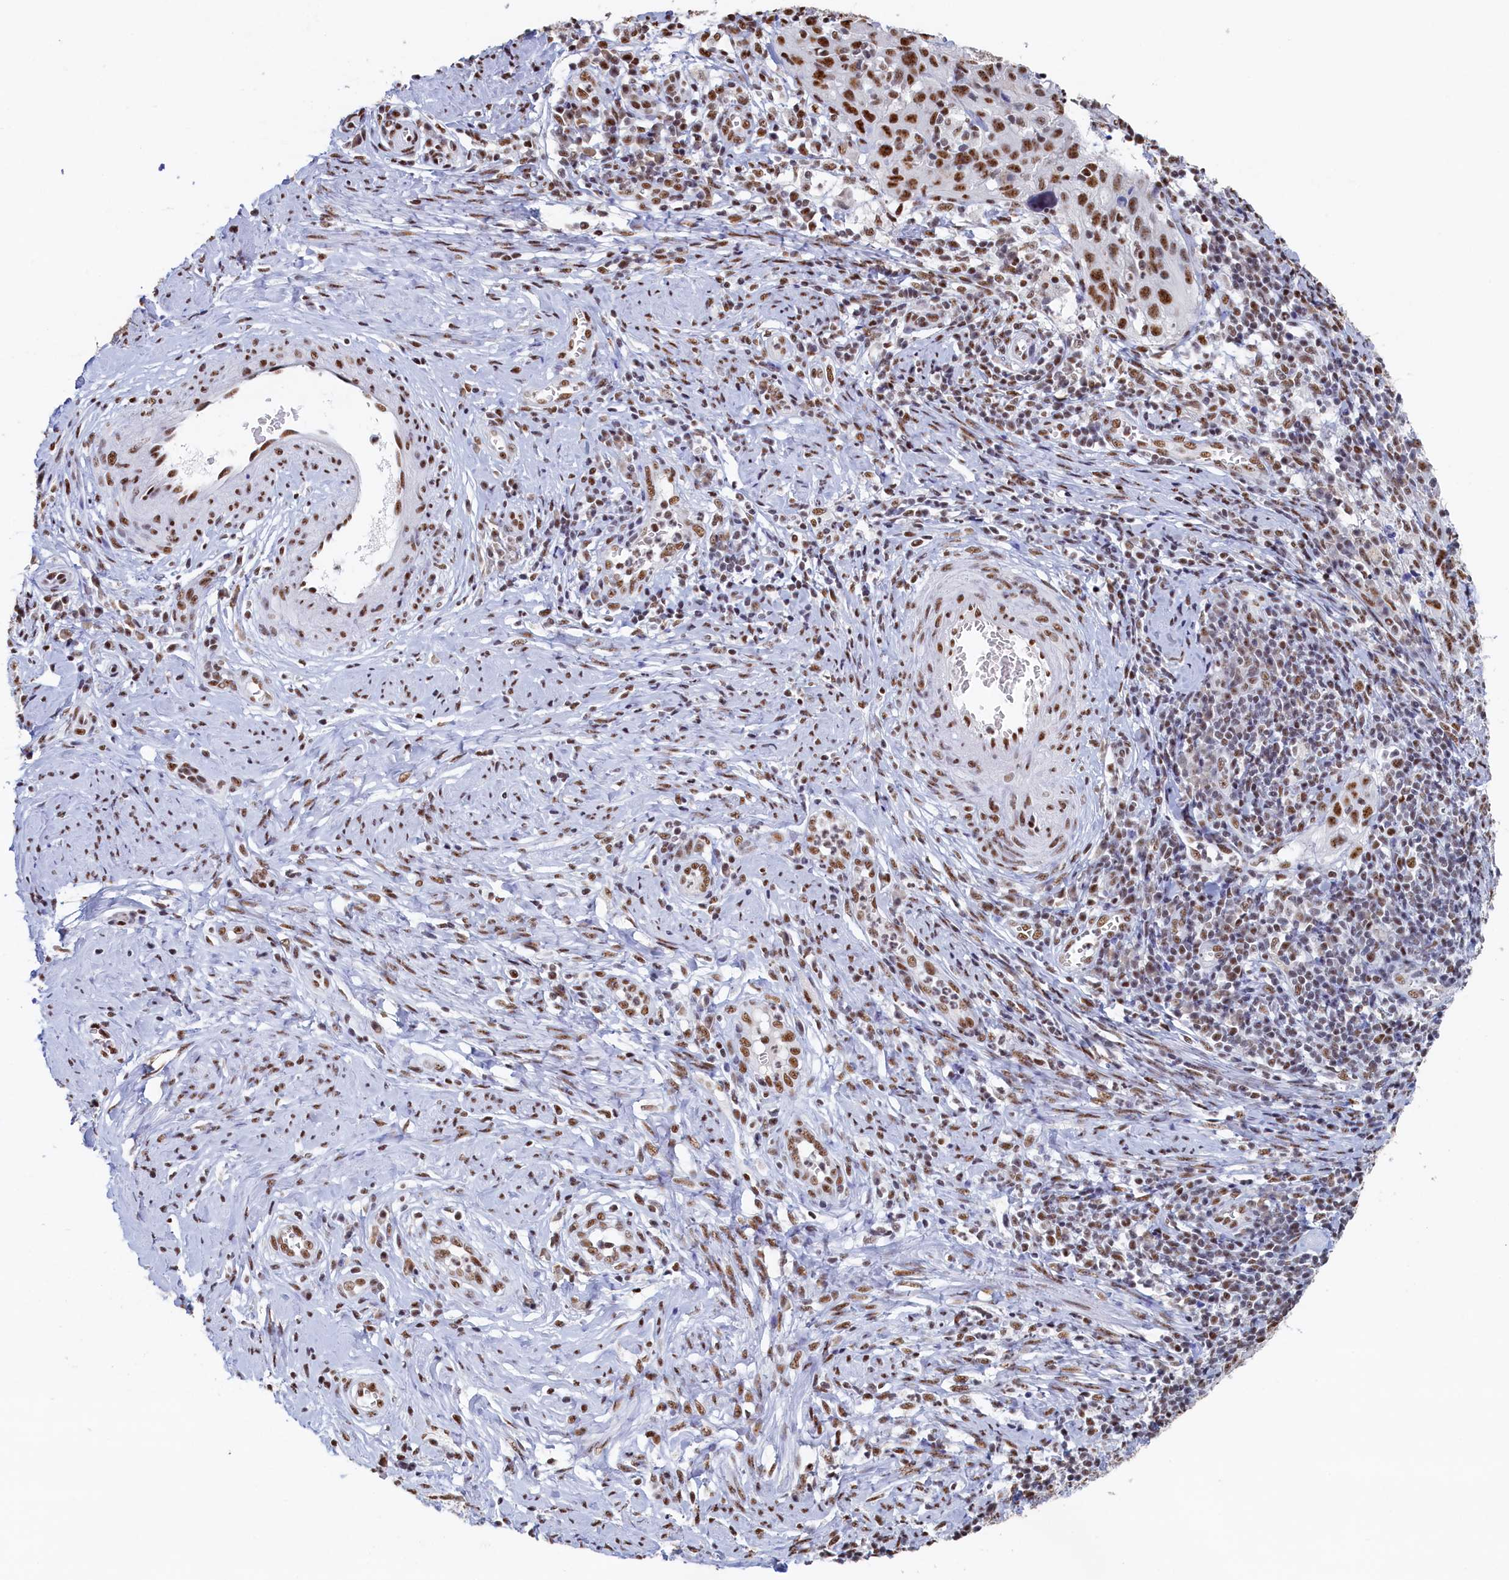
{"staining": {"intensity": "moderate", "quantity": ">75%", "location": "nuclear"}, "tissue": "cervical cancer", "cell_type": "Tumor cells", "image_type": "cancer", "snomed": [{"axis": "morphology", "description": "Normal tissue, NOS"}, {"axis": "morphology", "description": "Squamous cell carcinoma, NOS"}, {"axis": "topography", "description": "Cervix"}], "caption": "Tumor cells reveal moderate nuclear expression in approximately >75% of cells in cervical squamous cell carcinoma. (DAB (3,3'-diaminobenzidine) IHC, brown staining for protein, blue staining for nuclei).", "gene": "MOSPD3", "patient": {"sex": "female", "age": 31}}